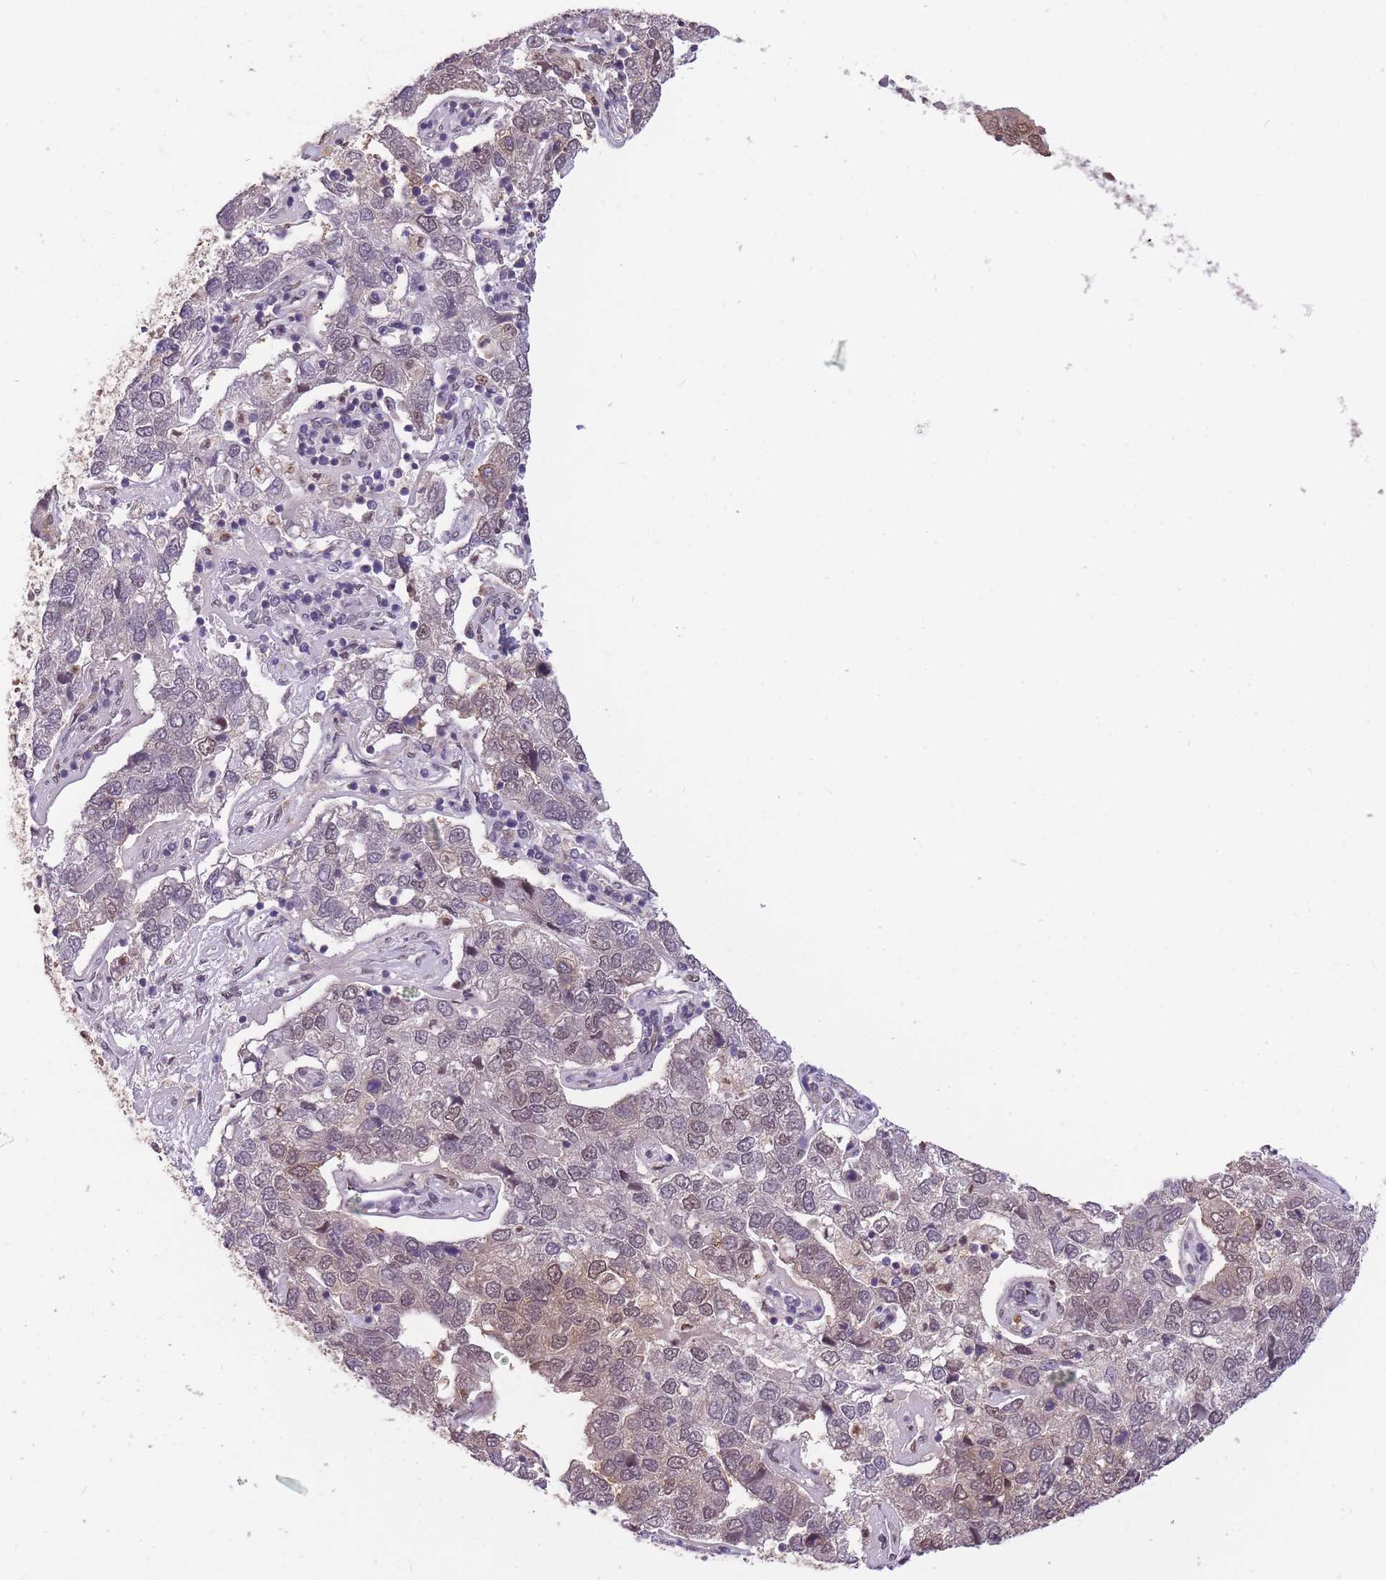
{"staining": {"intensity": "weak", "quantity": "<25%", "location": "cytoplasmic/membranous,nuclear"}, "tissue": "pancreatic cancer", "cell_type": "Tumor cells", "image_type": "cancer", "snomed": [{"axis": "morphology", "description": "Adenocarcinoma, NOS"}, {"axis": "topography", "description": "Pancreas"}], "caption": "Immunohistochemistry micrograph of human adenocarcinoma (pancreatic) stained for a protein (brown), which reveals no positivity in tumor cells. The staining is performed using DAB (3,3'-diaminobenzidine) brown chromogen with nuclei counter-stained in using hematoxylin.", "gene": "CDIP1", "patient": {"sex": "female", "age": 61}}